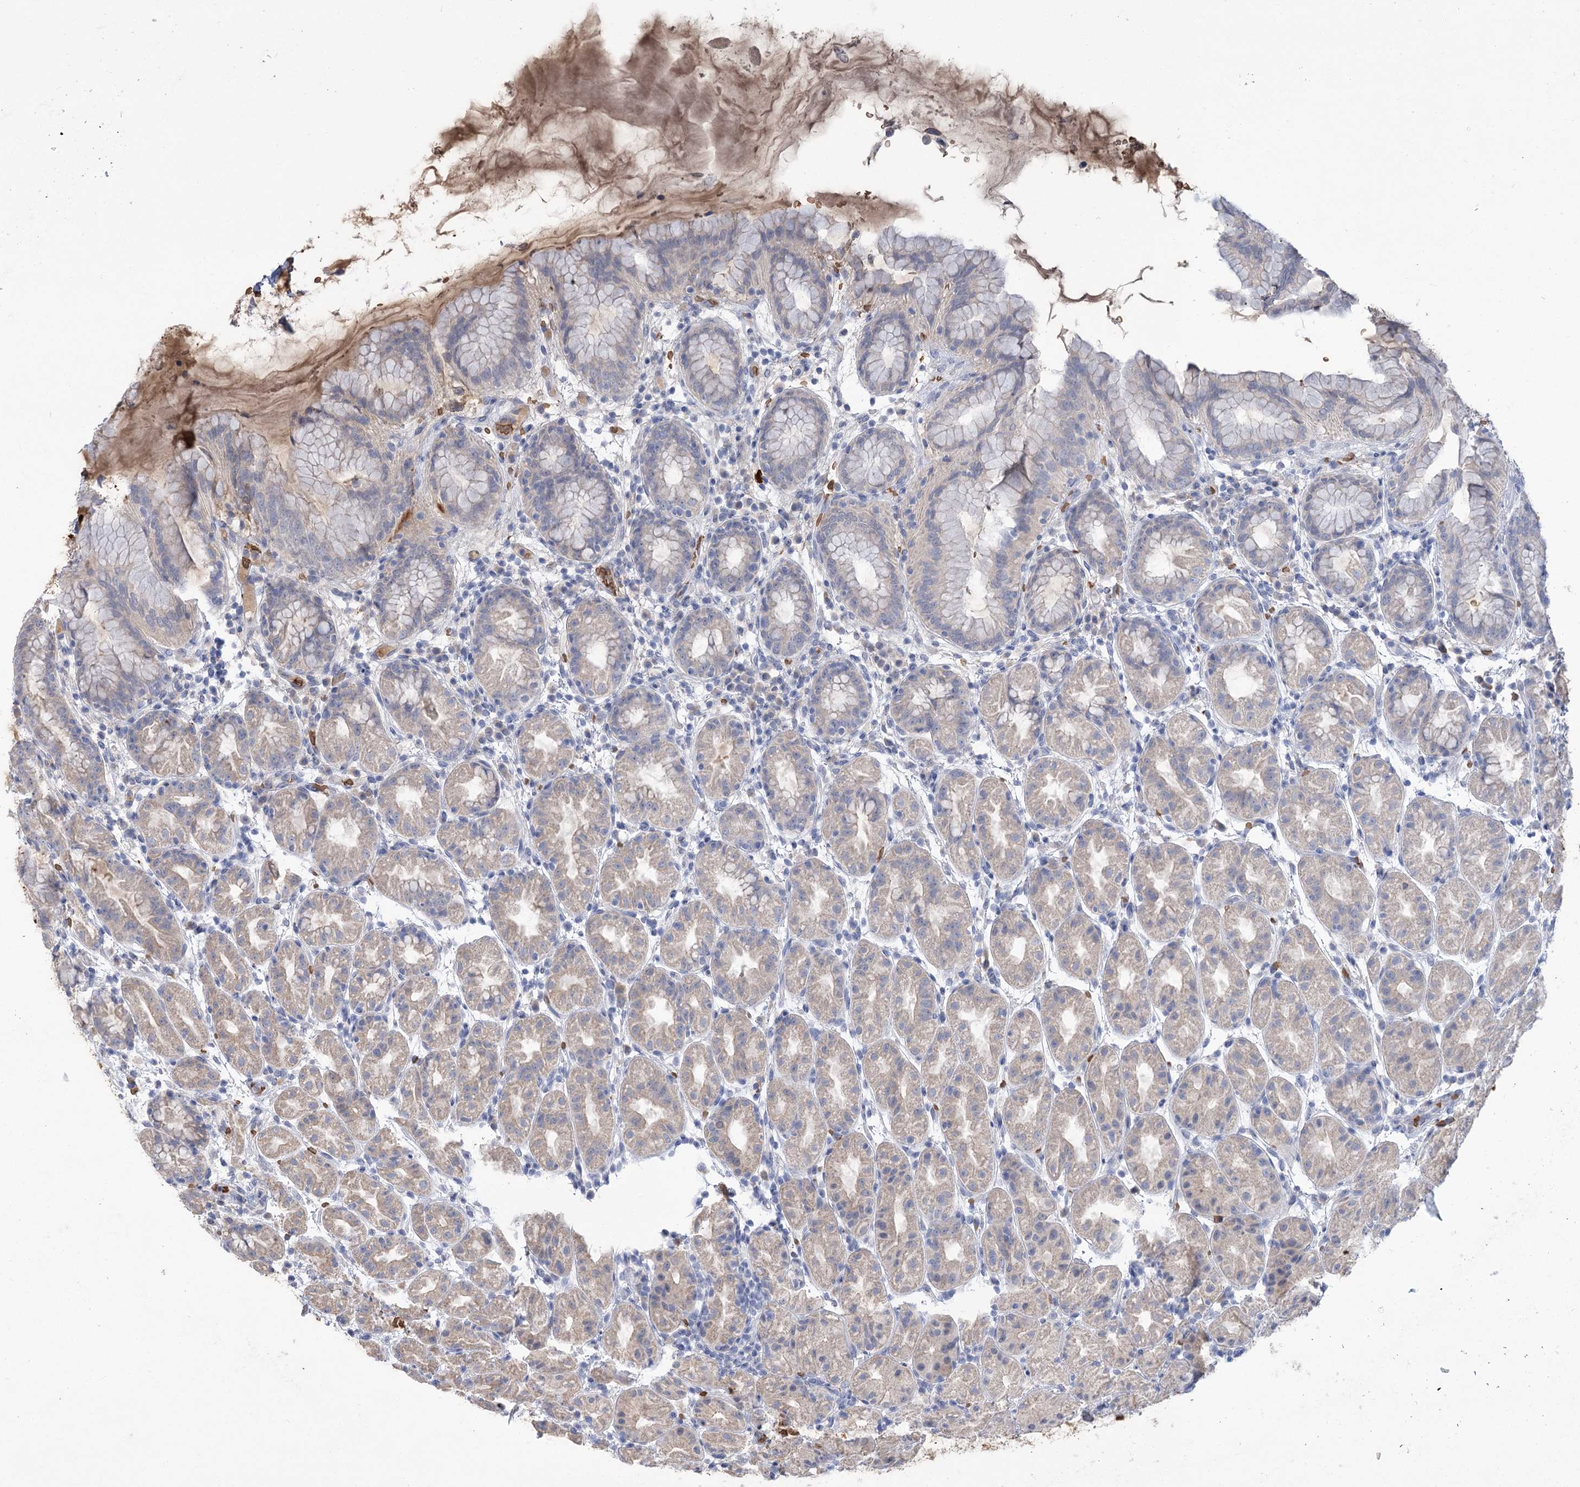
{"staining": {"intensity": "moderate", "quantity": "<25%", "location": "cytoplasmic/membranous"}, "tissue": "stomach", "cell_type": "Glandular cells", "image_type": "normal", "snomed": [{"axis": "morphology", "description": "Normal tissue, NOS"}, {"axis": "topography", "description": "Stomach"}], "caption": "Human stomach stained with a brown dye demonstrates moderate cytoplasmic/membranous positive positivity in about <25% of glandular cells.", "gene": "HBA1", "patient": {"sex": "female", "age": 79}}